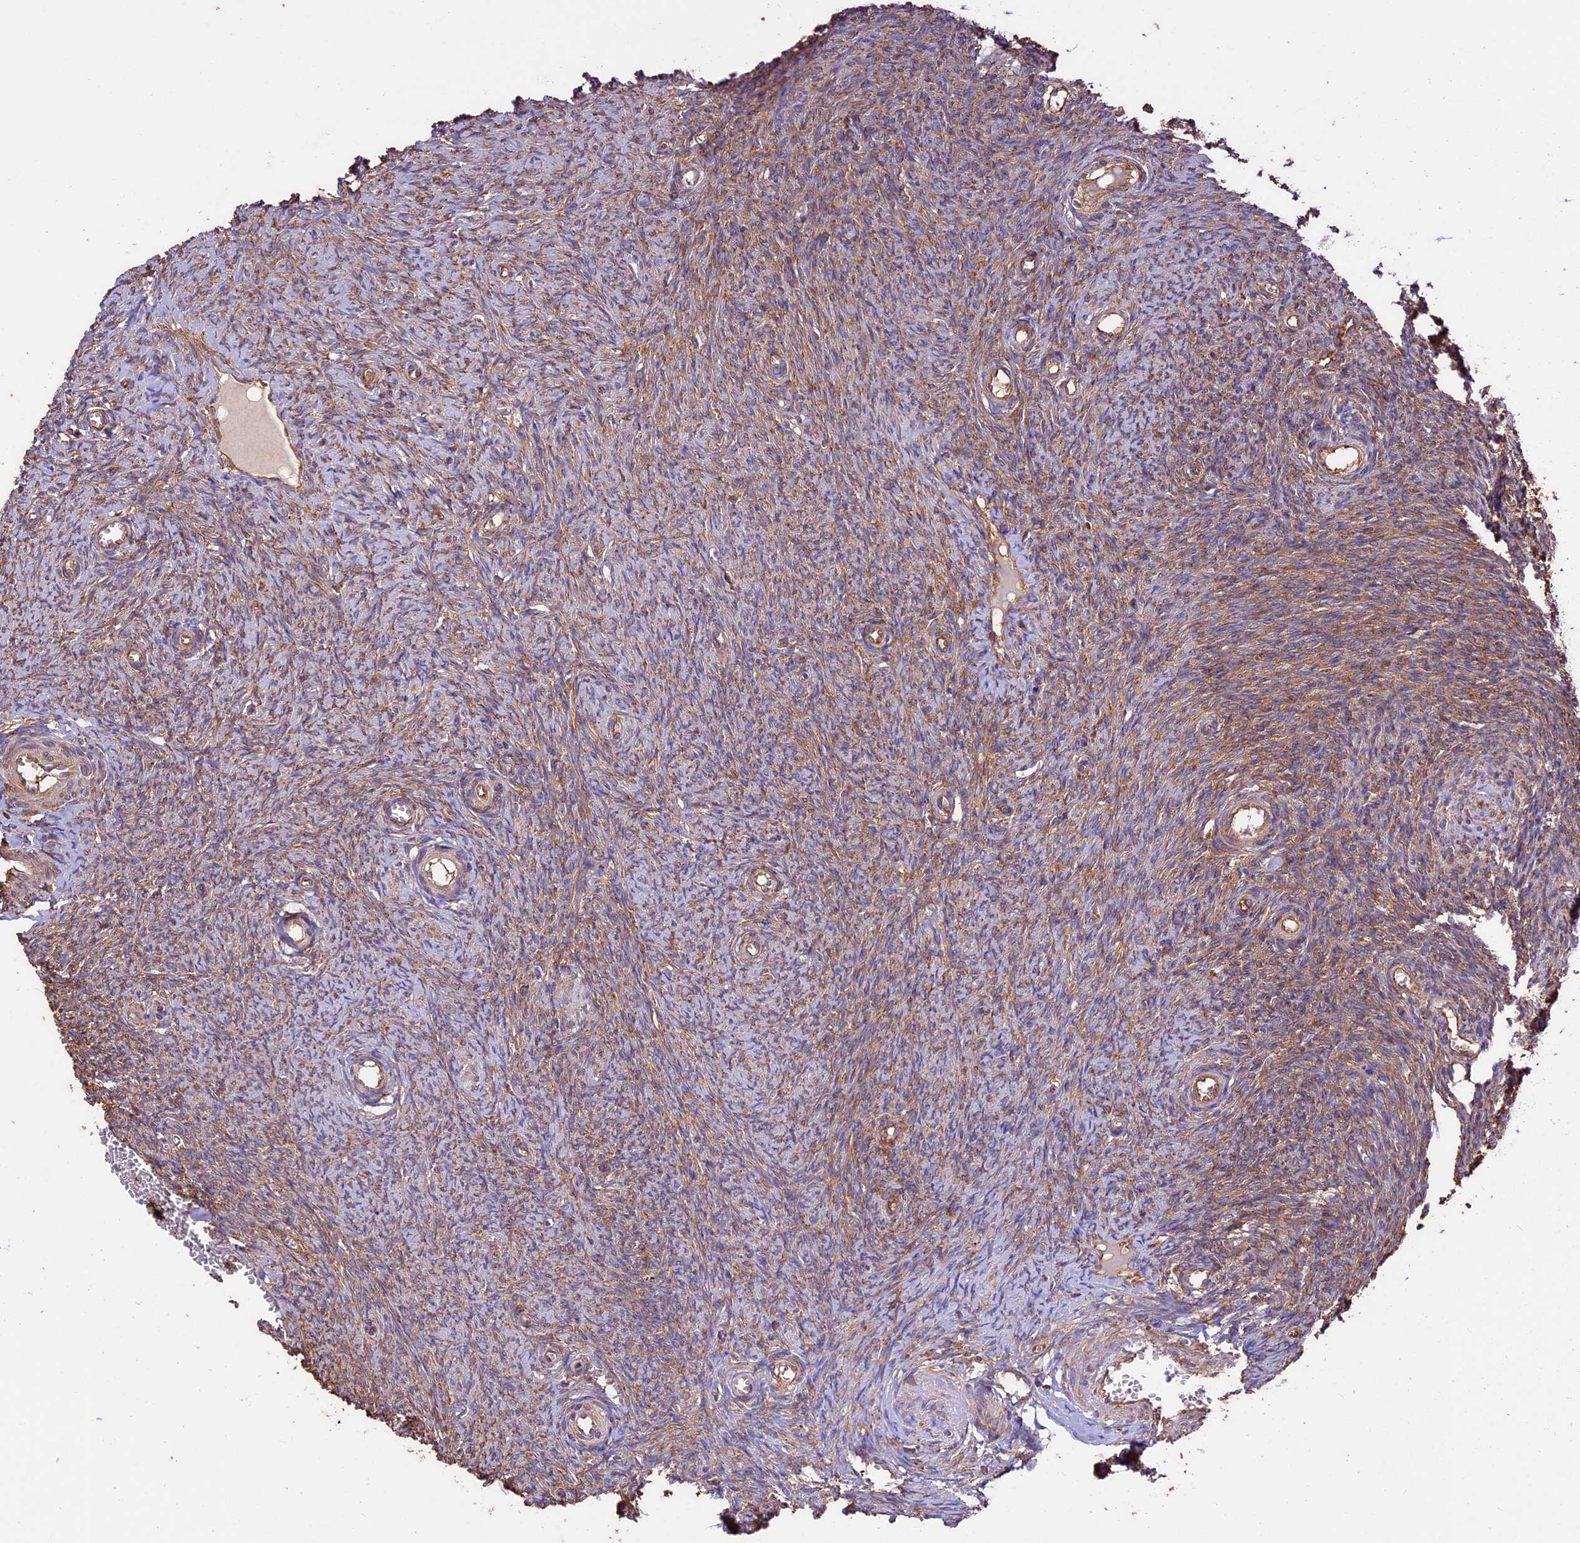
{"staining": {"intensity": "moderate", "quantity": ">75%", "location": "cytoplasmic/membranous"}, "tissue": "ovary", "cell_type": "Ovarian stroma cells", "image_type": "normal", "snomed": [{"axis": "morphology", "description": "Normal tissue, NOS"}, {"axis": "topography", "description": "Ovary"}], "caption": "Immunohistochemical staining of unremarkable human ovary demonstrates medium levels of moderate cytoplasmic/membranous expression in about >75% of ovarian stroma cells.", "gene": "KARS1", "patient": {"sex": "female", "age": 44}}